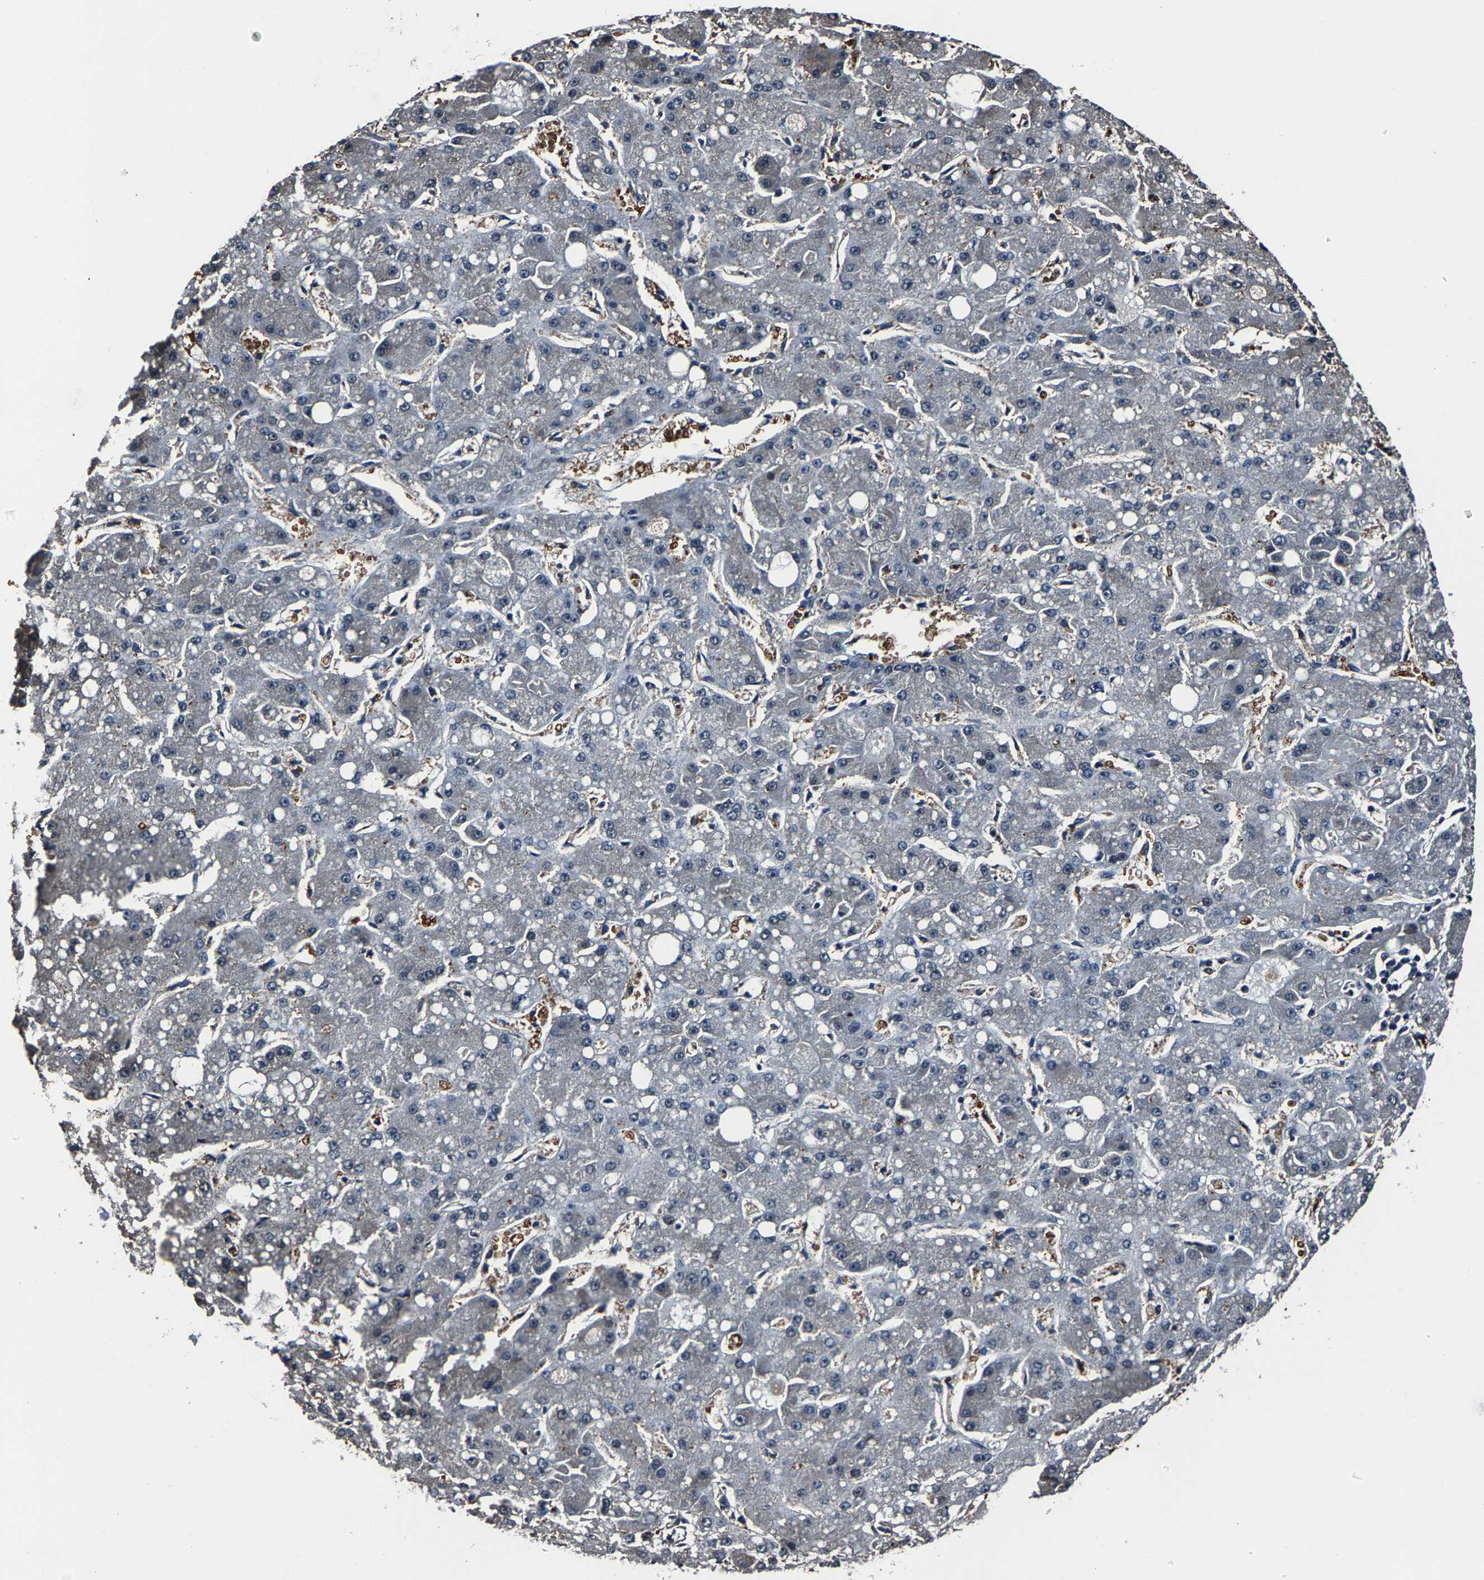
{"staining": {"intensity": "negative", "quantity": "none", "location": "none"}, "tissue": "liver cancer", "cell_type": "Tumor cells", "image_type": "cancer", "snomed": [{"axis": "morphology", "description": "Carcinoma, Hepatocellular, NOS"}, {"axis": "topography", "description": "Liver"}], "caption": "DAB (3,3'-diaminobenzidine) immunohistochemical staining of human liver hepatocellular carcinoma shows no significant positivity in tumor cells.", "gene": "ALDOB", "patient": {"sex": "male", "age": 67}}